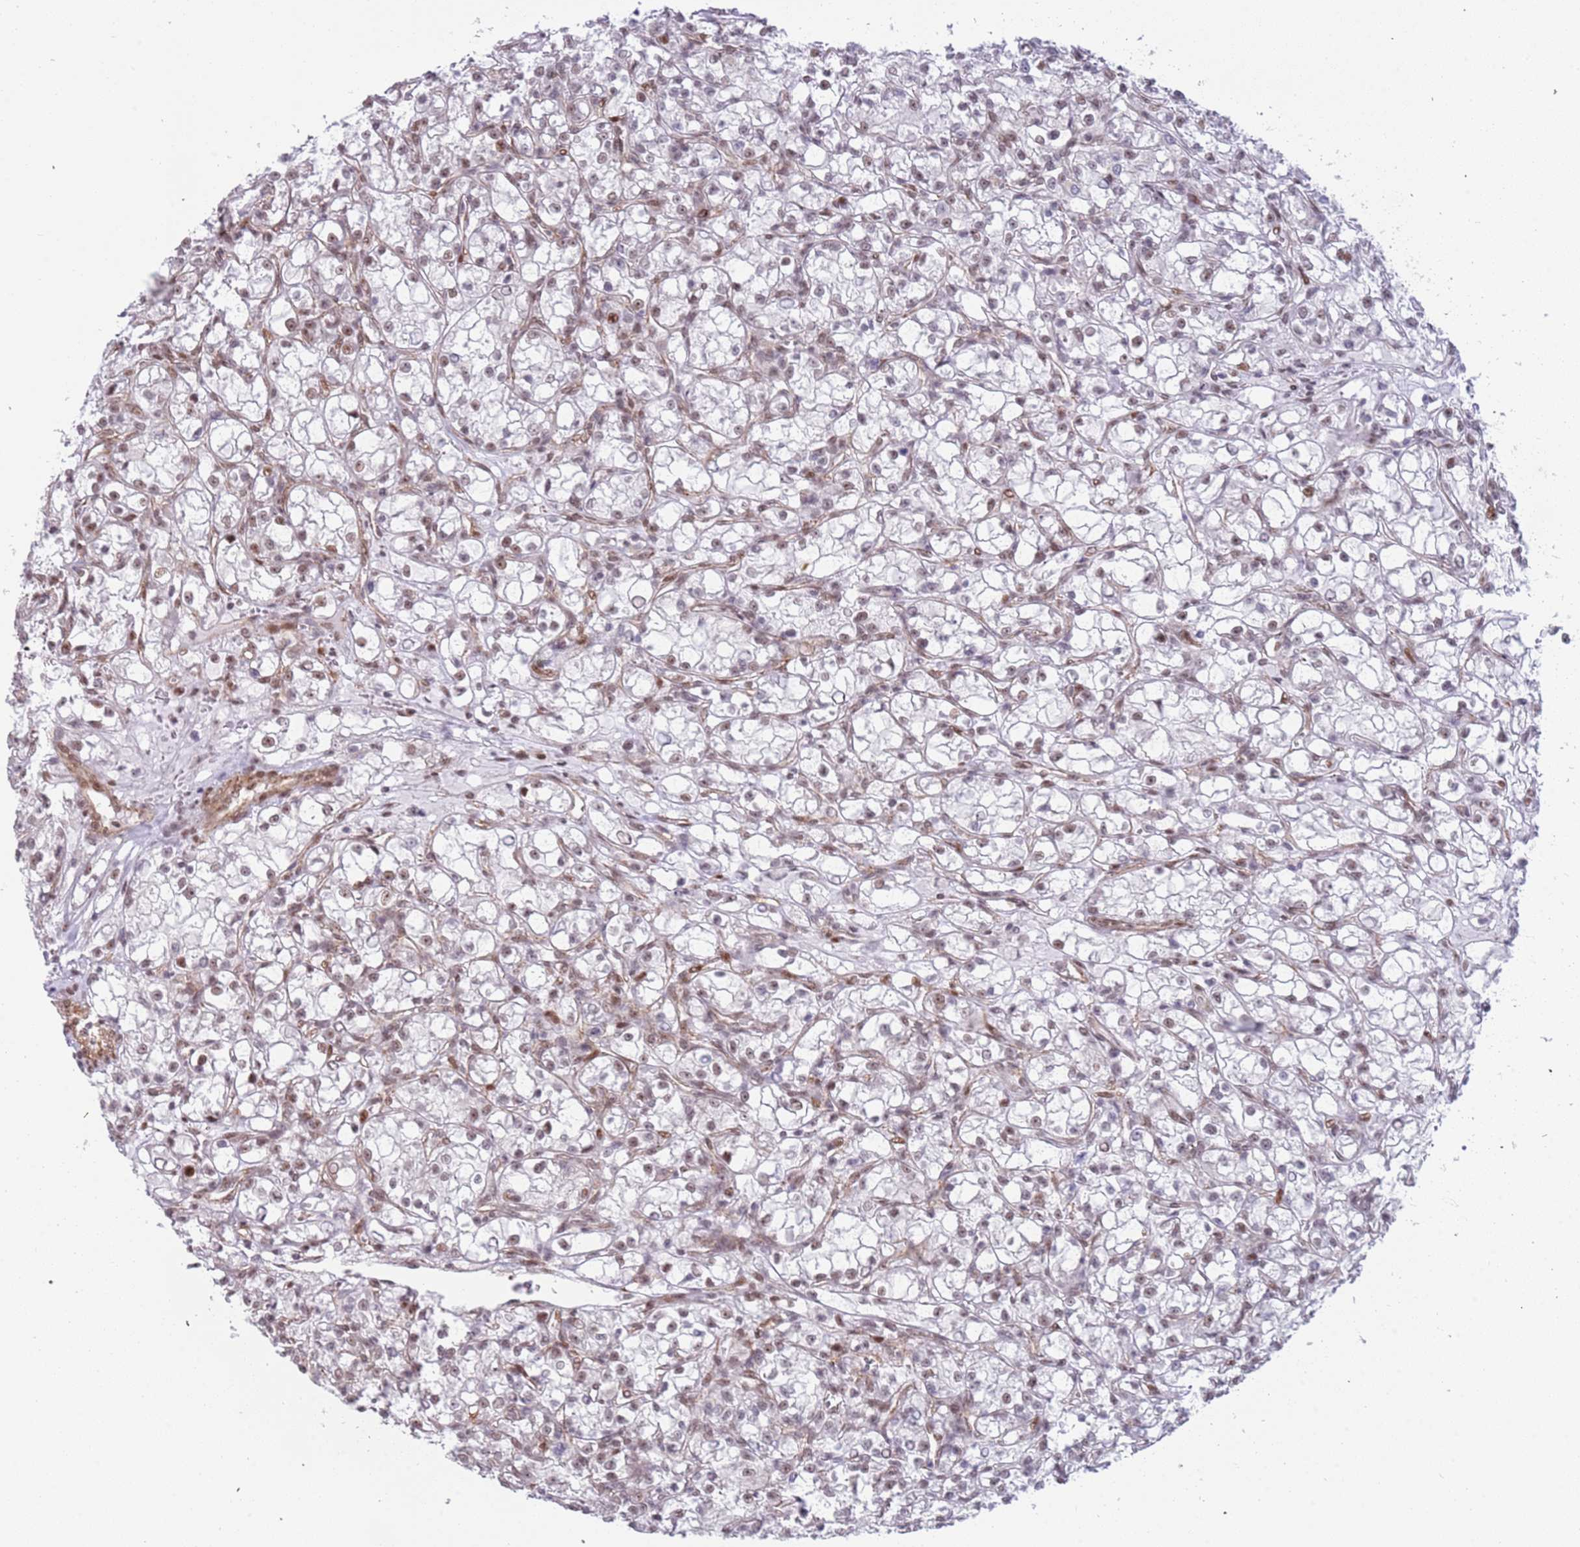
{"staining": {"intensity": "weak", "quantity": ">75%", "location": "nuclear"}, "tissue": "renal cancer", "cell_type": "Tumor cells", "image_type": "cancer", "snomed": [{"axis": "morphology", "description": "Adenocarcinoma, NOS"}, {"axis": "topography", "description": "Kidney"}], "caption": "Immunohistochemistry image of neoplastic tissue: human renal adenocarcinoma stained using immunohistochemistry (IHC) displays low levels of weak protein expression localized specifically in the nuclear of tumor cells, appearing as a nuclear brown color.", "gene": "LRMDA", "patient": {"sex": "female", "age": 59}}